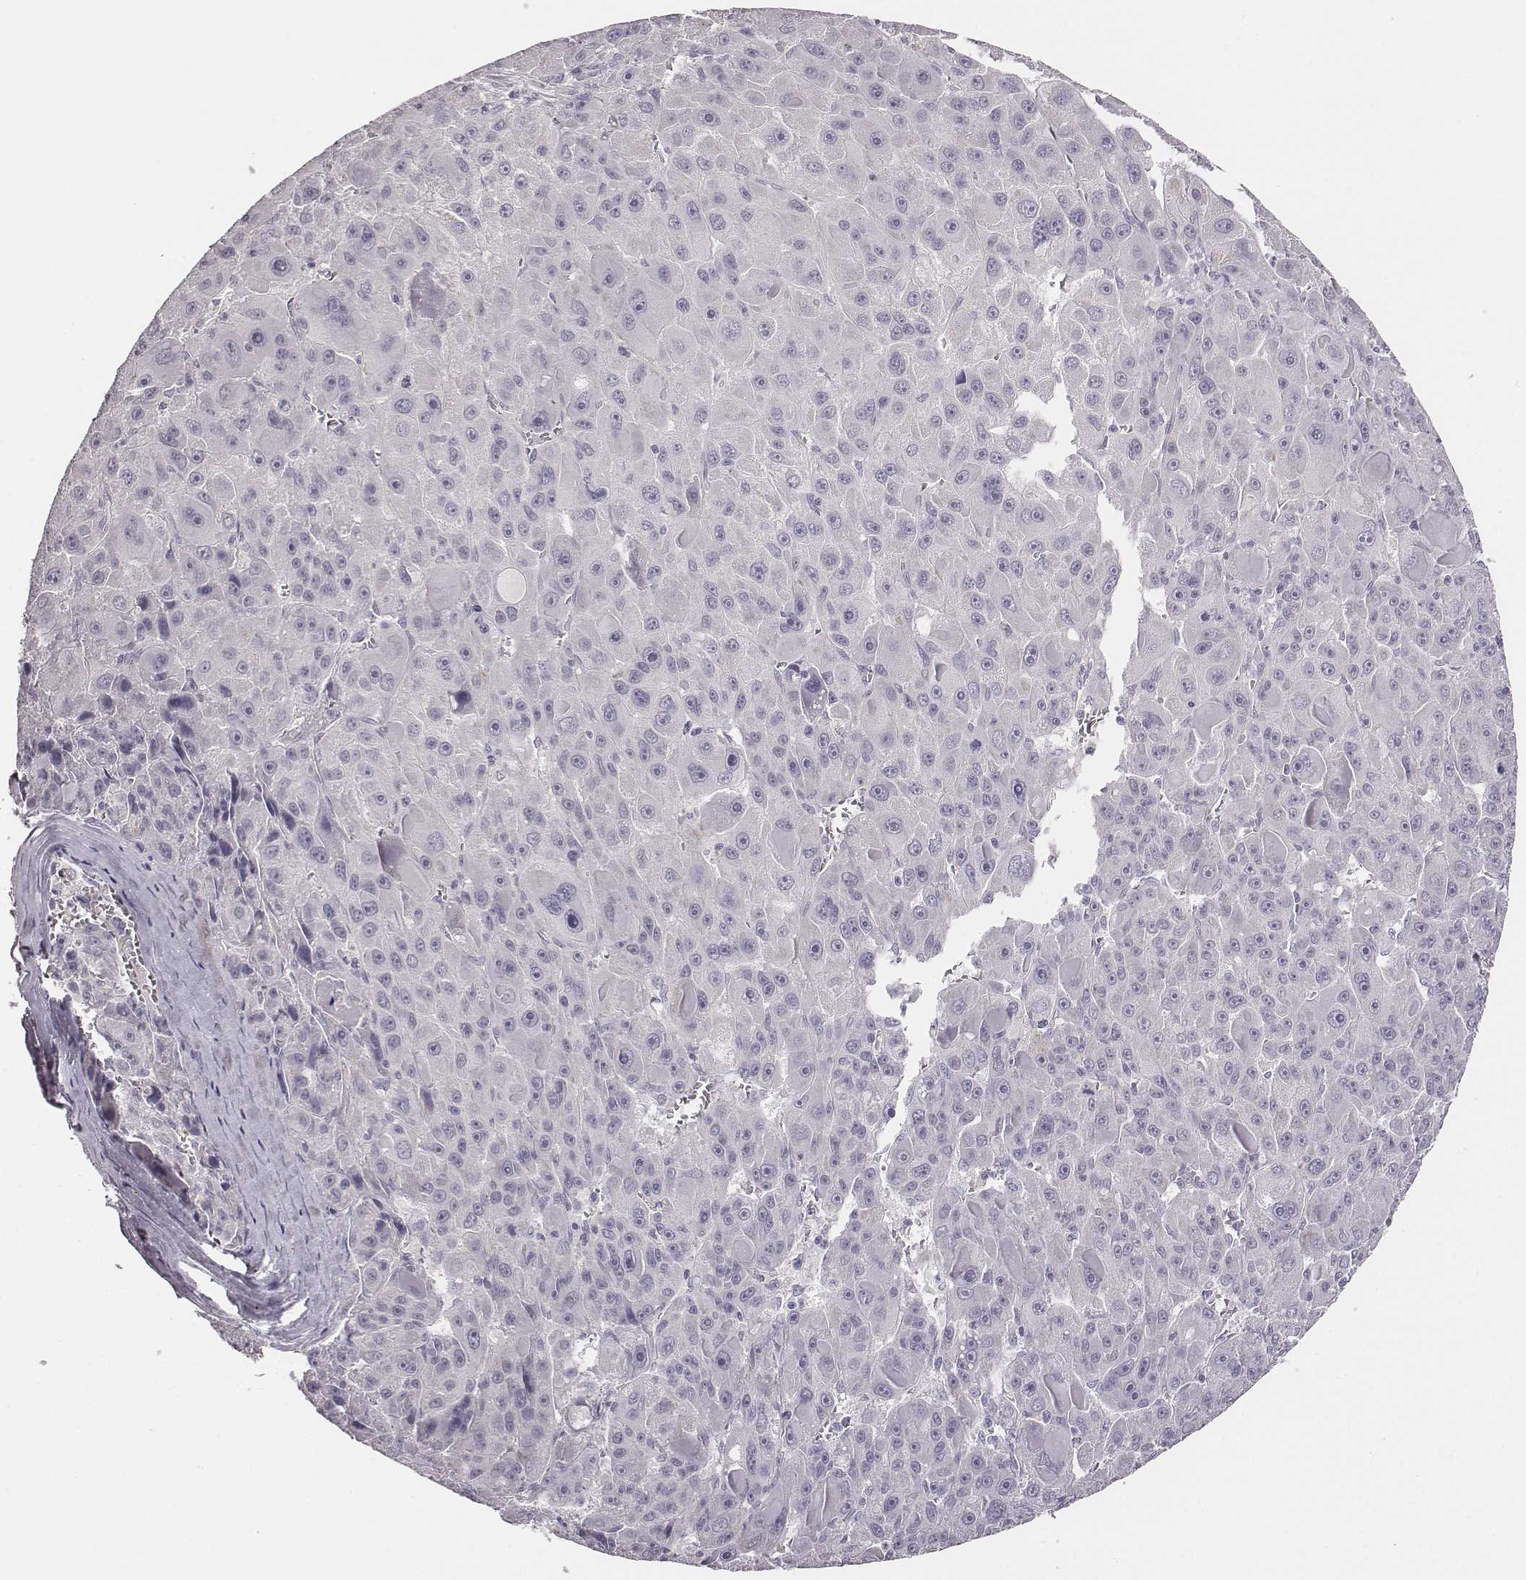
{"staining": {"intensity": "negative", "quantity": "none", "location": "none"}, "tissue": "liver cancer", "cell_type": "Tumor cells", "image_type": "cancer", "snomed": [{"axis": "morphology", "description": "Carcinoma, Hepatocellular, NOS"}, {"axis": "topography", "description": "Liver"}], "caption": "Immunohistochemistry of human liver hepatocellular carcinoma displays no positivity in tumor cells.", "gene": "ADAM7", "patient": {"sex": "male", "age": 76}}